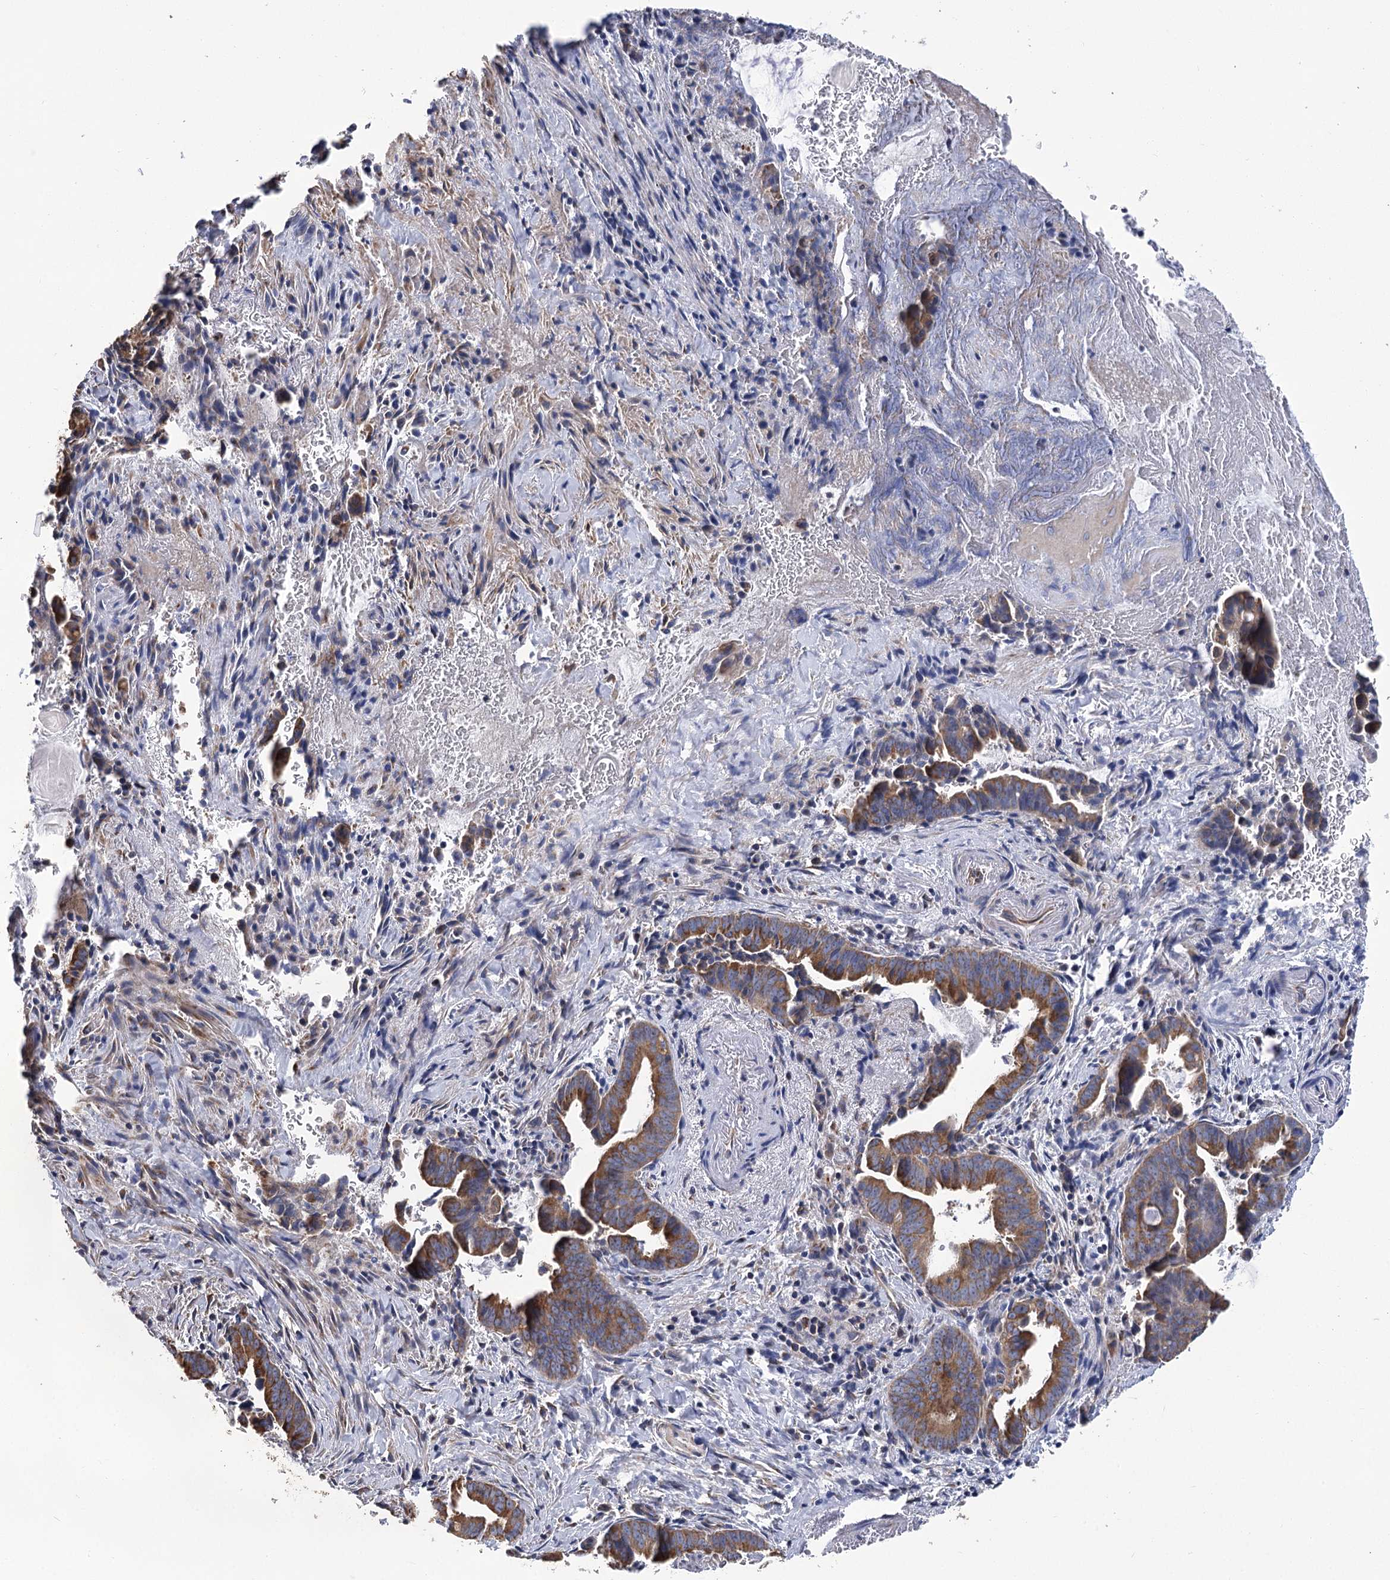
{"staining": {"intensity": "strong", "quantity": ">75%", "location": "cytoplasmic/membranous"}, "tissue": "pancreatic cancer", "cell_type": "Tumor cells", "image_type": "cancer", "snomed": [{"axis": "morphology", "description": "Adenocarcinoma, NOS"}, {"axis": "topography", "description": "Pancreas"}], "caption": "Immunohistochemistry (IHC) of adenocarcinoma (pancreatic) displays high levels of strong cytoplasmic/membranous expression in approximately >75% of tumor cells.", "gene": "CCDC73", "patient": {"sex": "female", "age": 63}}